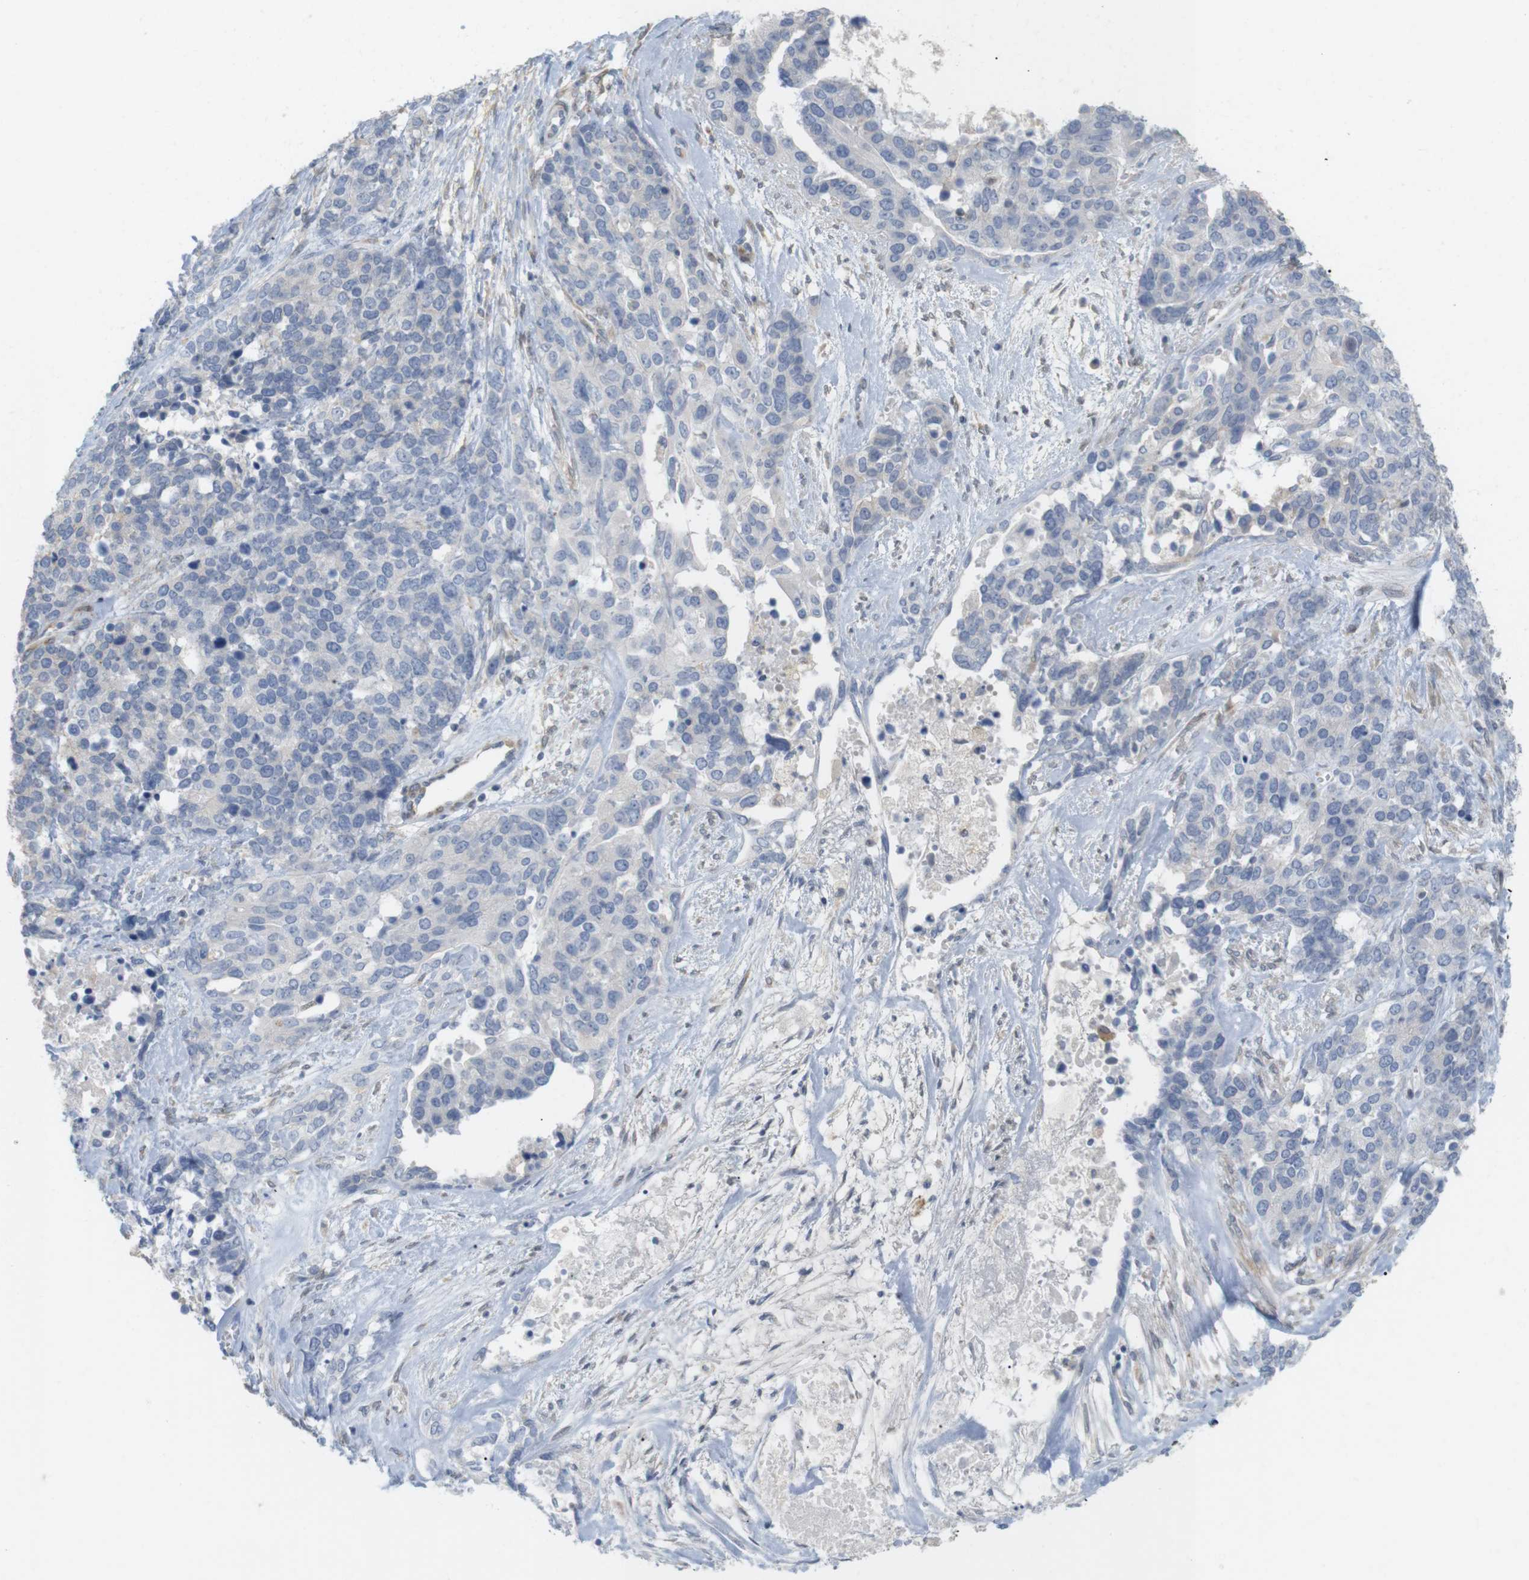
{"staining": {"intensity": "negative", "quantity": "none", "location": "none"}, "tissue": "ovarian cancer", "cell_type": "Tumor cells", "image_type": "cancer", "snomed": [{"axis": "morphology", "description": "Cystadenocarcinoma, serous, NOS"}, {"axis": "topography", "description": "Ovary"}], "caption": "Protein analysis of ovarian cancer (serous cystadenocarcinoma) demonstrates no significant expression in tumor cells.", "gene": "ITPR1", "patient": {"sex": "female", "age": 44}}